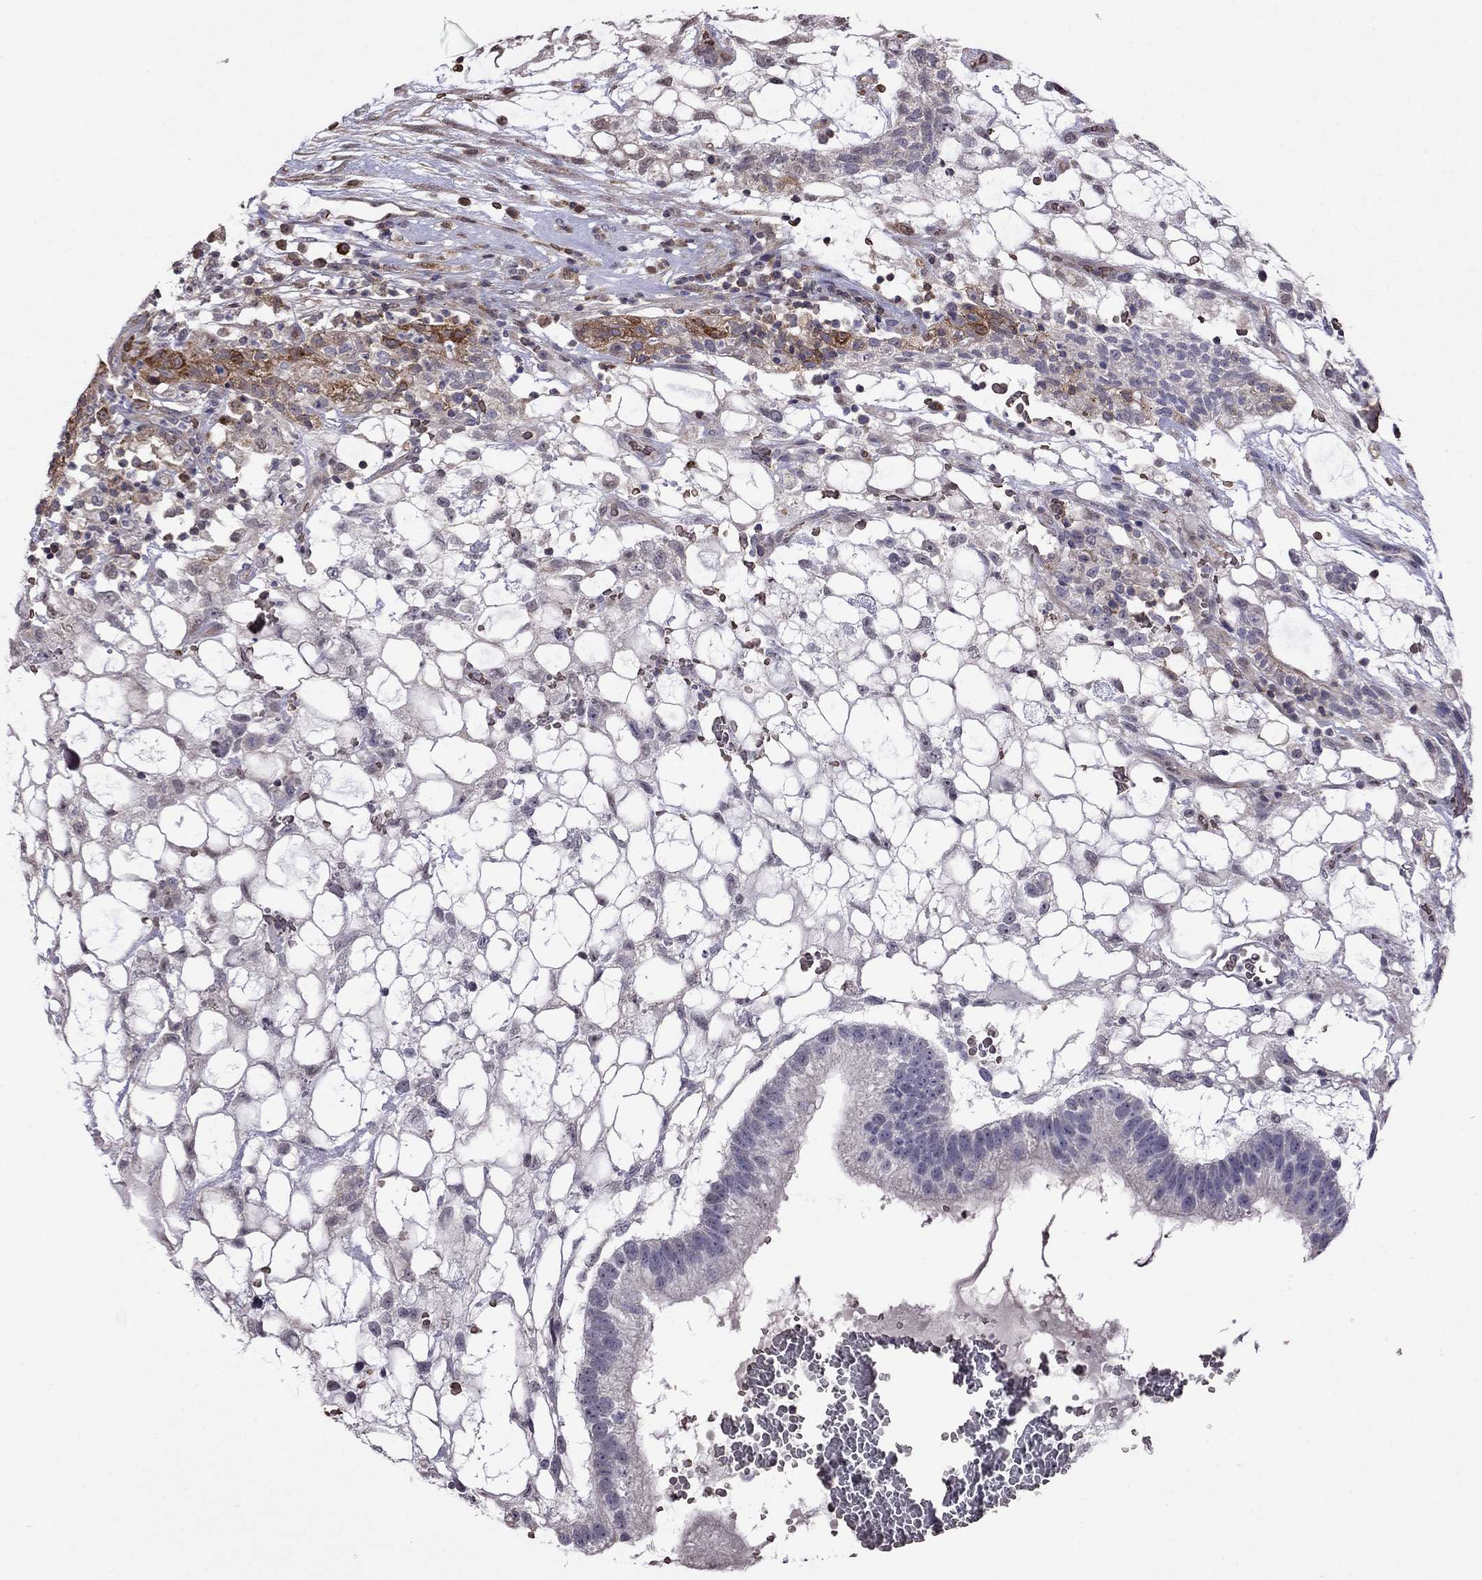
{"staining": {"intensity": "moderate", "quantity": "<25%", "location": "cytoplasmic/membranous"}, "tissue": "testis cancer", "cell_type": "Tumor cells", "image_type": "cancer", "snomed": [{"axis": "morphology", "description": "Normal tissue, NOS"}, {"axis": "morphology", "description": "Carcinoma, Embryonal, NOS"}, {"axis": "topography", "description": "Testis"}, {"axis": "topography", "description": "Epididymis"}], "caption": "Human testis cancer (embryonal carcinoma) stained for a protein (brown) shows moderate cytoplasmic/membranous positive positivity in approximately <25% of tumor cells.", "gene": "ADAM28", "patient": {"sex": "male", "age": 32}}